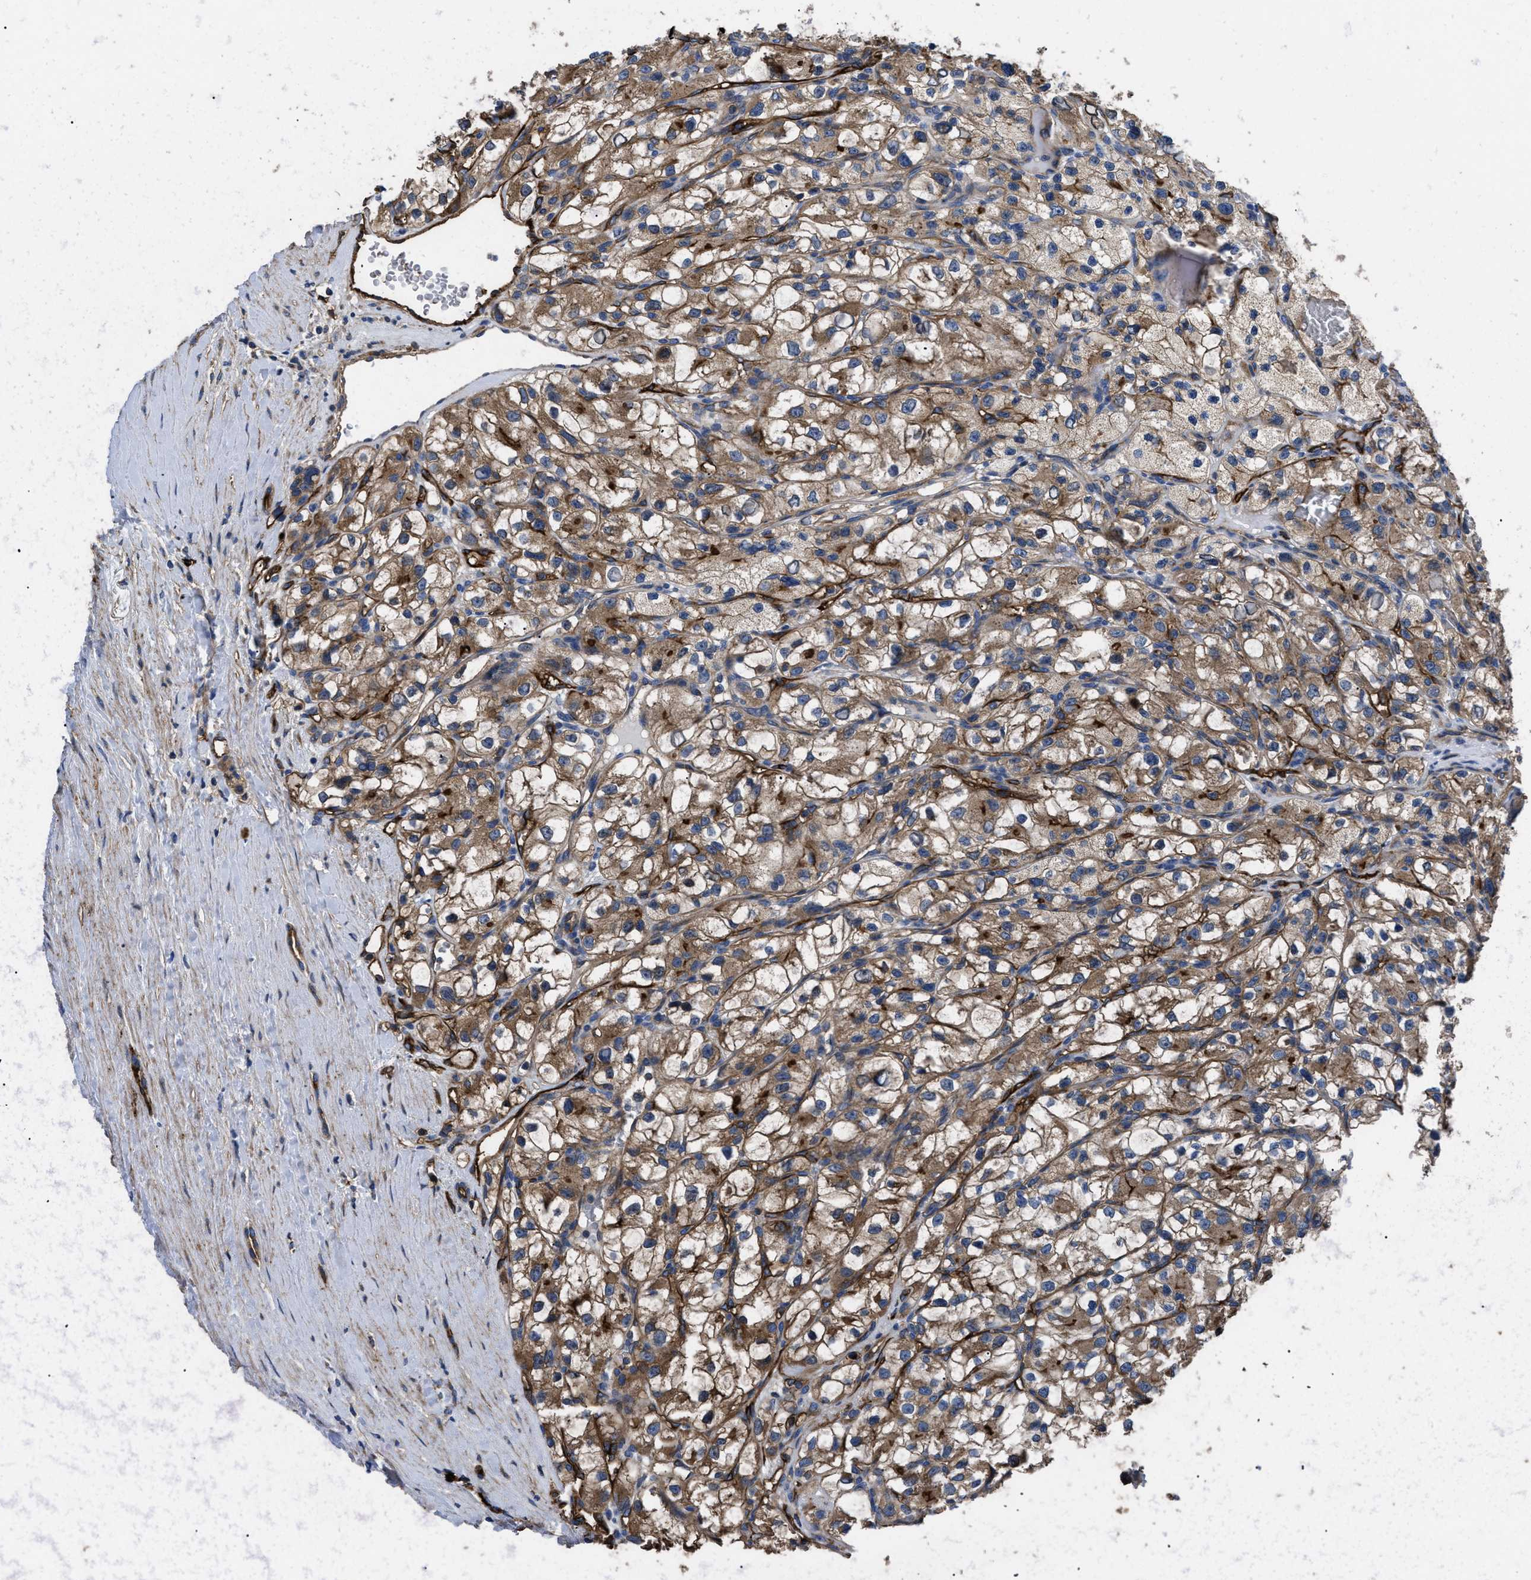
{"staining": {"intensity": "moderate", "quantity": ">75%", "location": "cytoplasmic/membranous"}, "tissue": "renal cancer", "cell_type": "Tumor cells", "image_type": "cancer", "snomed": [{"axis": "morphology", "description": "Adenocarcinoma, NOS"}, {"axis": "topography", "description": "Kidney"}], "caption": "This image reveals immunohistochemistry (IHC) staining of human renal cancer (adenocarcinoma), with medium moderate cytoplasmic/membranous expression in about >75% of tumor cells.", "gene": "NT5E", "patient": {"sex": "female", "age": 57}}